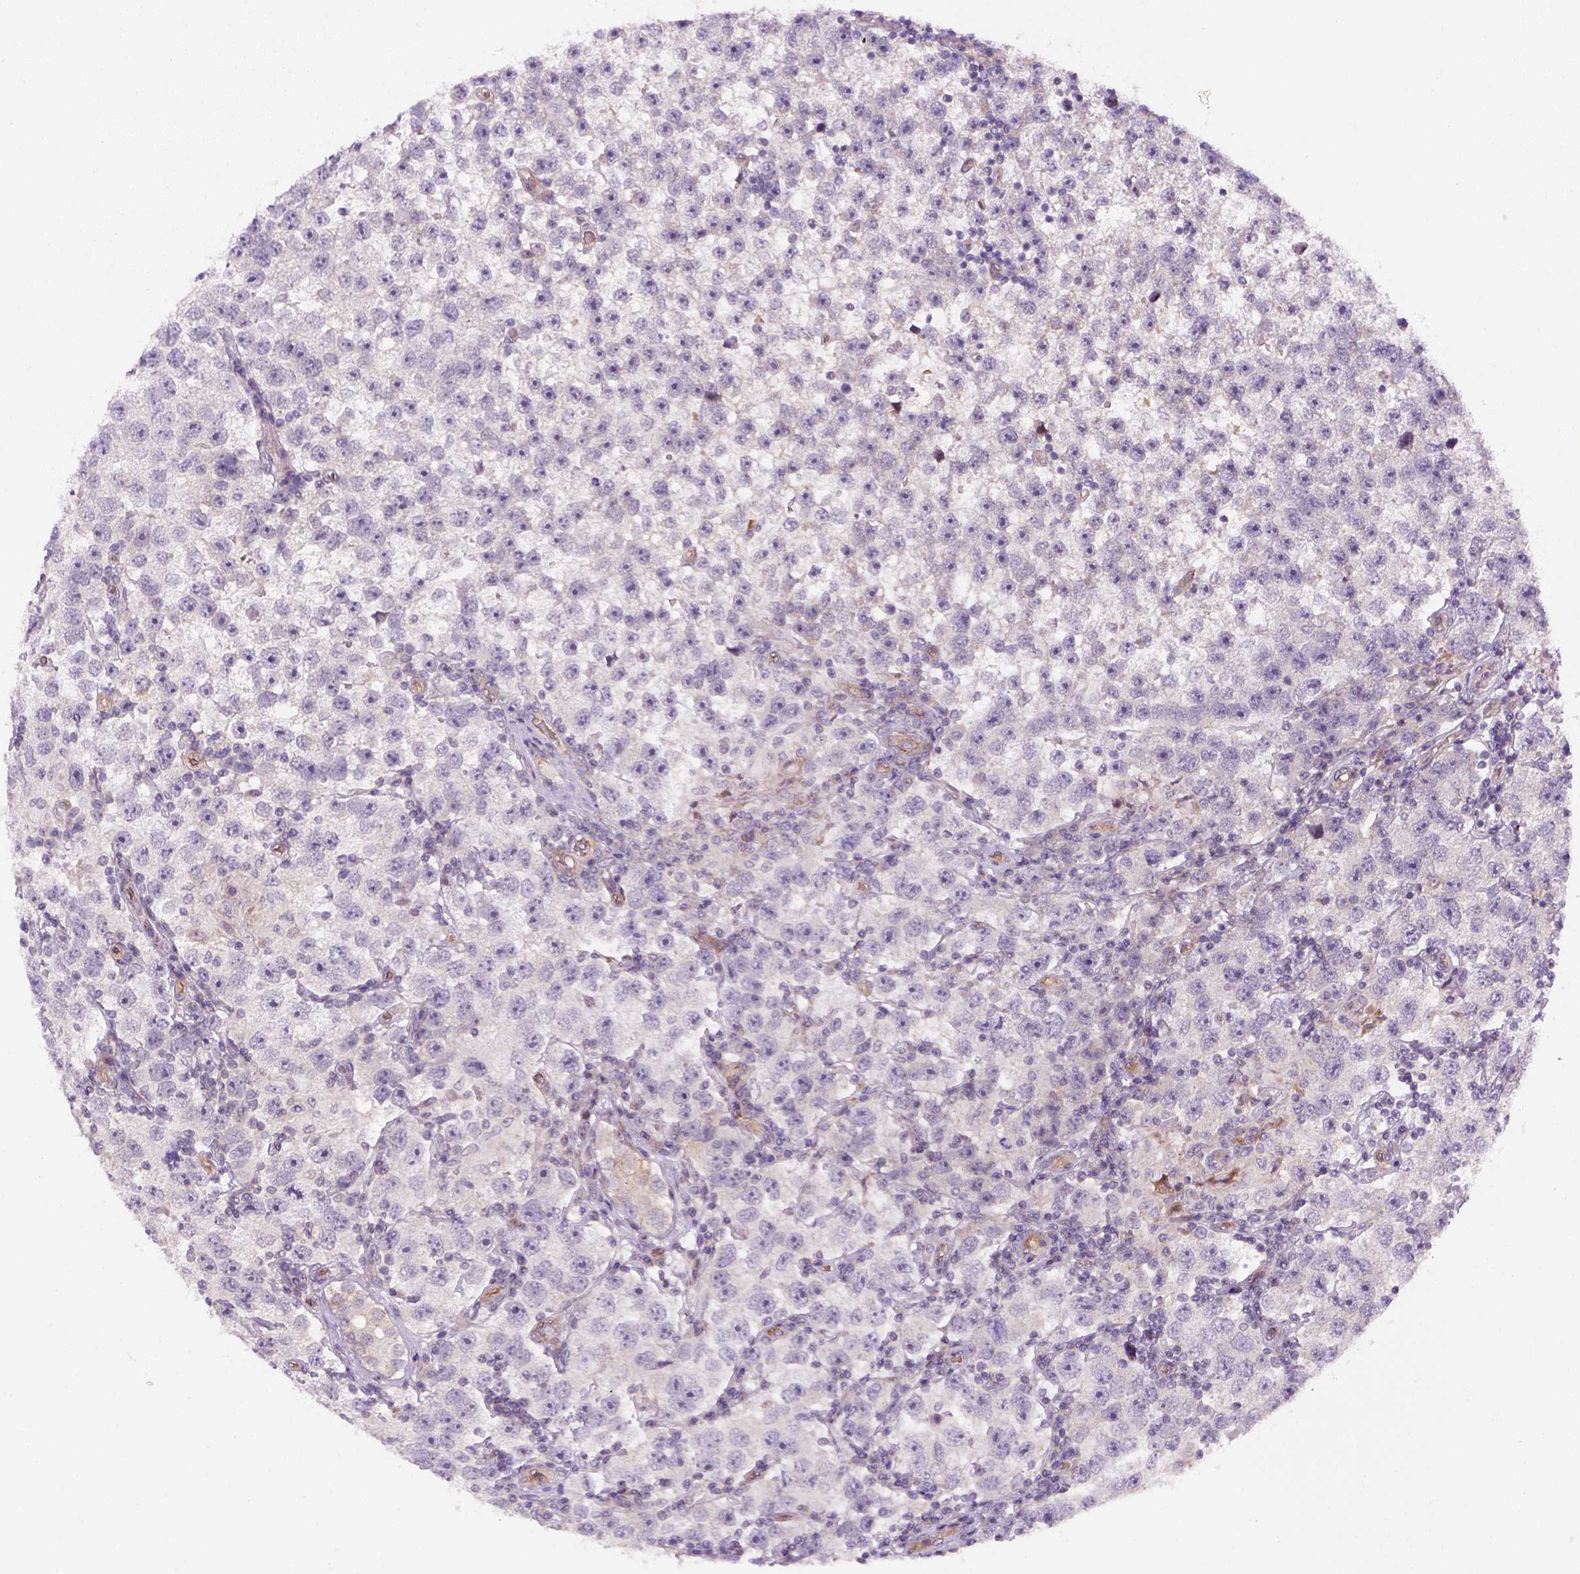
{"staining": {"intensity": "negative", "quantity": "none", "location": "none"}, "tissue": "testis cancer", "cell_type": "Tumor cells", "image_type": "cancer", "snomed": [{"axis": "morphology", "description": "Seminoma, NOS"}, {"axis": "topography", "description": "Testis"}], "caption": "Seminoma (testis) was stained to show a protein in brown. There is no significant staining in tumor cells. The staining is performed using DAB brown chromogen with nuclei counter-stained in using hematoxylin.", "gene": "VSTM5", "patient": {"sex": "male", "age": 26}}